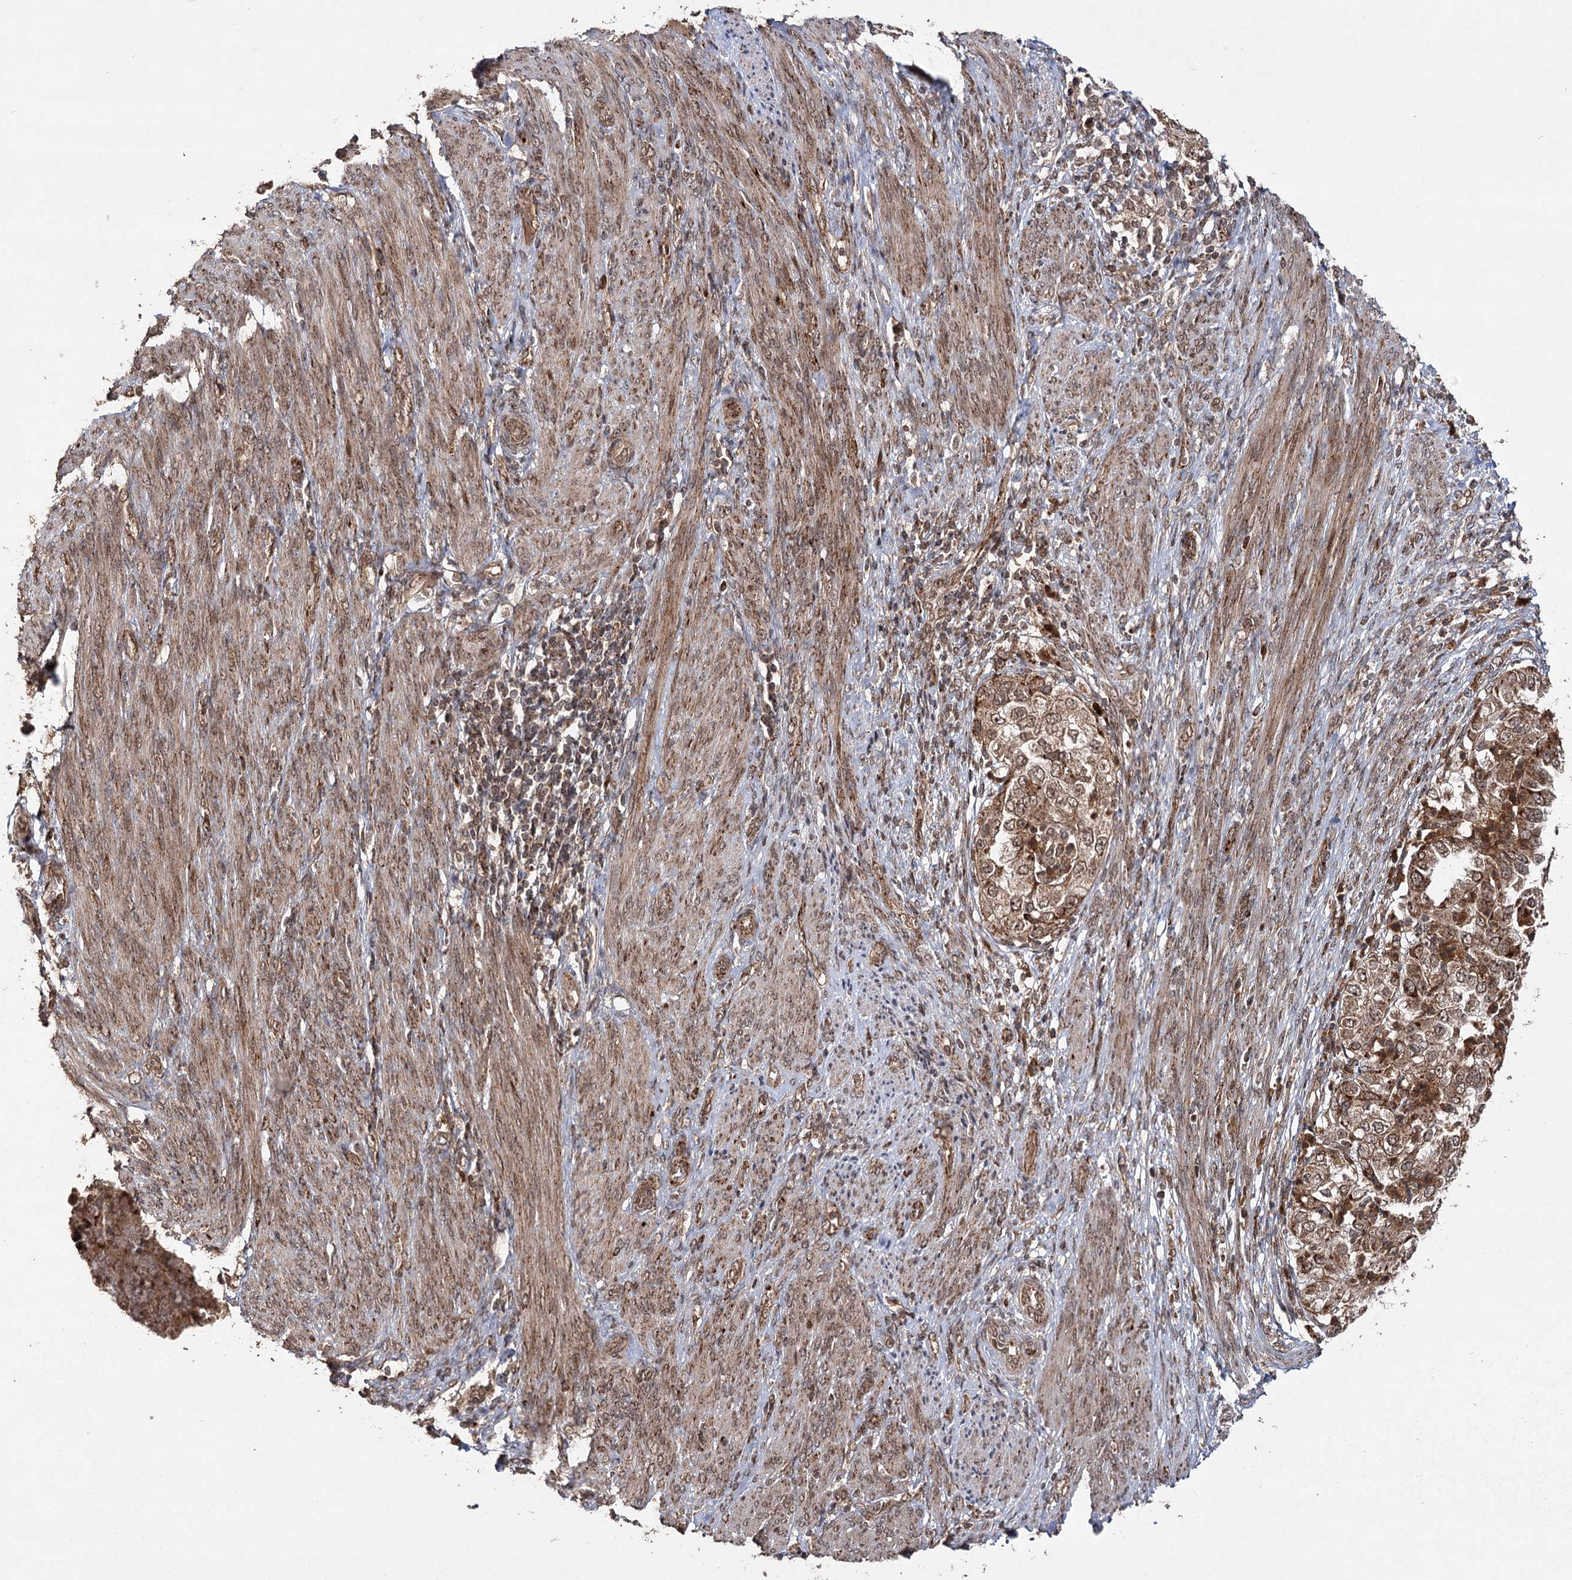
{"staining": {"intensity": "moderate", "quantity": ">75%", "location": "cytoplasmic/membranous,nuclear"}, "tissue": "endometrial cancer", "cell_type": "Tumor cells", "image_type": "cancer", "snomed": [{"axis": "morphology", "description": "Adenocarcinoma, NOS"}, {"axis": "topography", "description": "Endometrium"}], "caption": "This is a micrograph of immunohistochemistry (IHC) staining of endometrial cancer, which shows moderate staining in the cytoplasmic/membranous and nuclear of tumor cells.", "gene": "ZNRF3", "patient": {"sex": "female", "age": 85}}